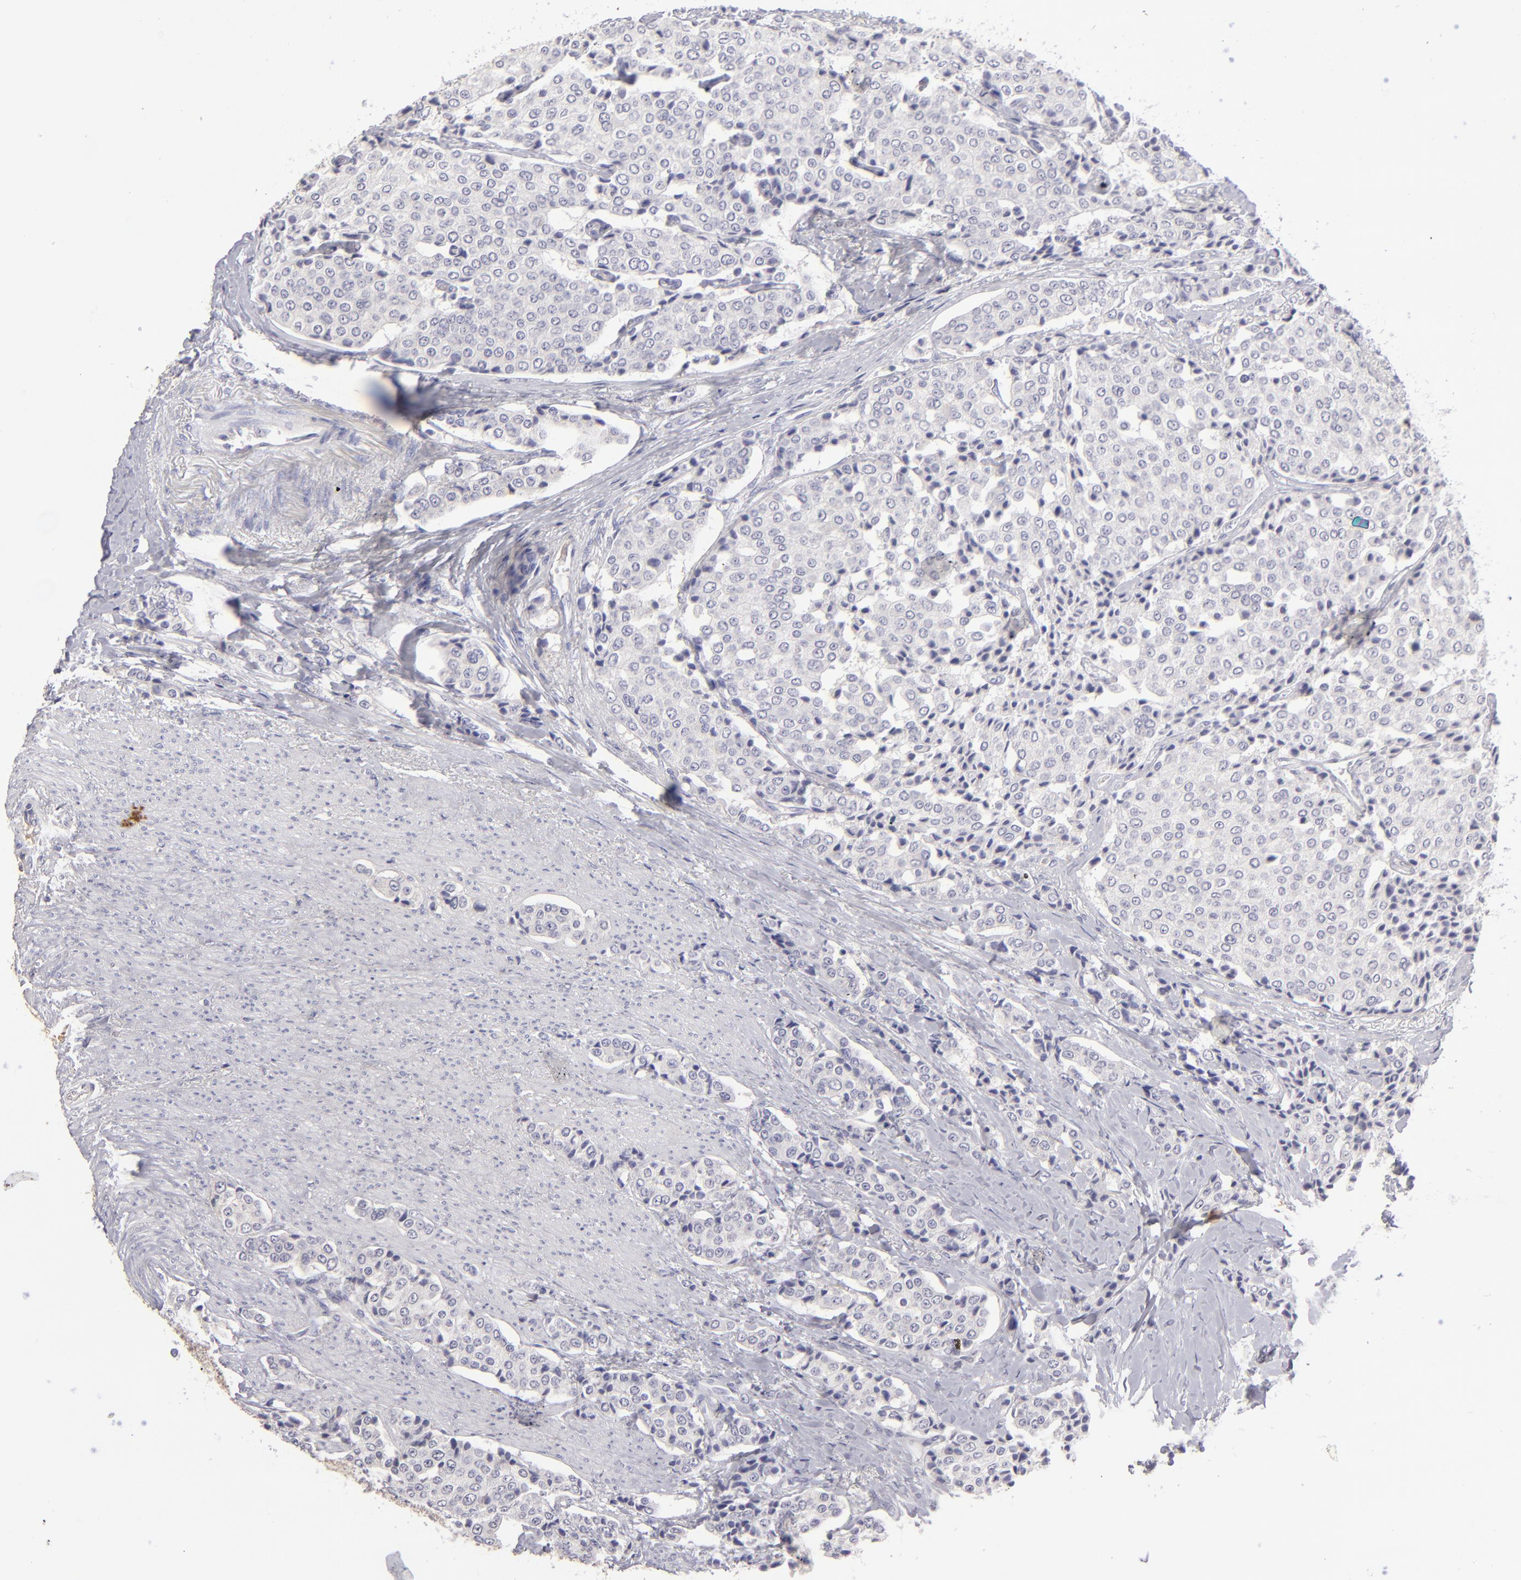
{"staining": {"intensity": "negative", "quantity": "none", "location": "none"}, "tissue": "carcinoid", "cell_type": "Tumor cells", "image_type": "cancer", "snomed": [{"axis": "morphology", "description": "Carcinoid, malignant, NOS"}, {"axis": "topography", "description": "Colon"}], "caption": "DAB (3,3'-diaminobenzidine) immunohistochemical staining of carcinoid shows no significant staining in tumor cells. Nuclei are stained in blue.", "gene": "ABCC4", "patient": {"sex": "female", "age": 61}}